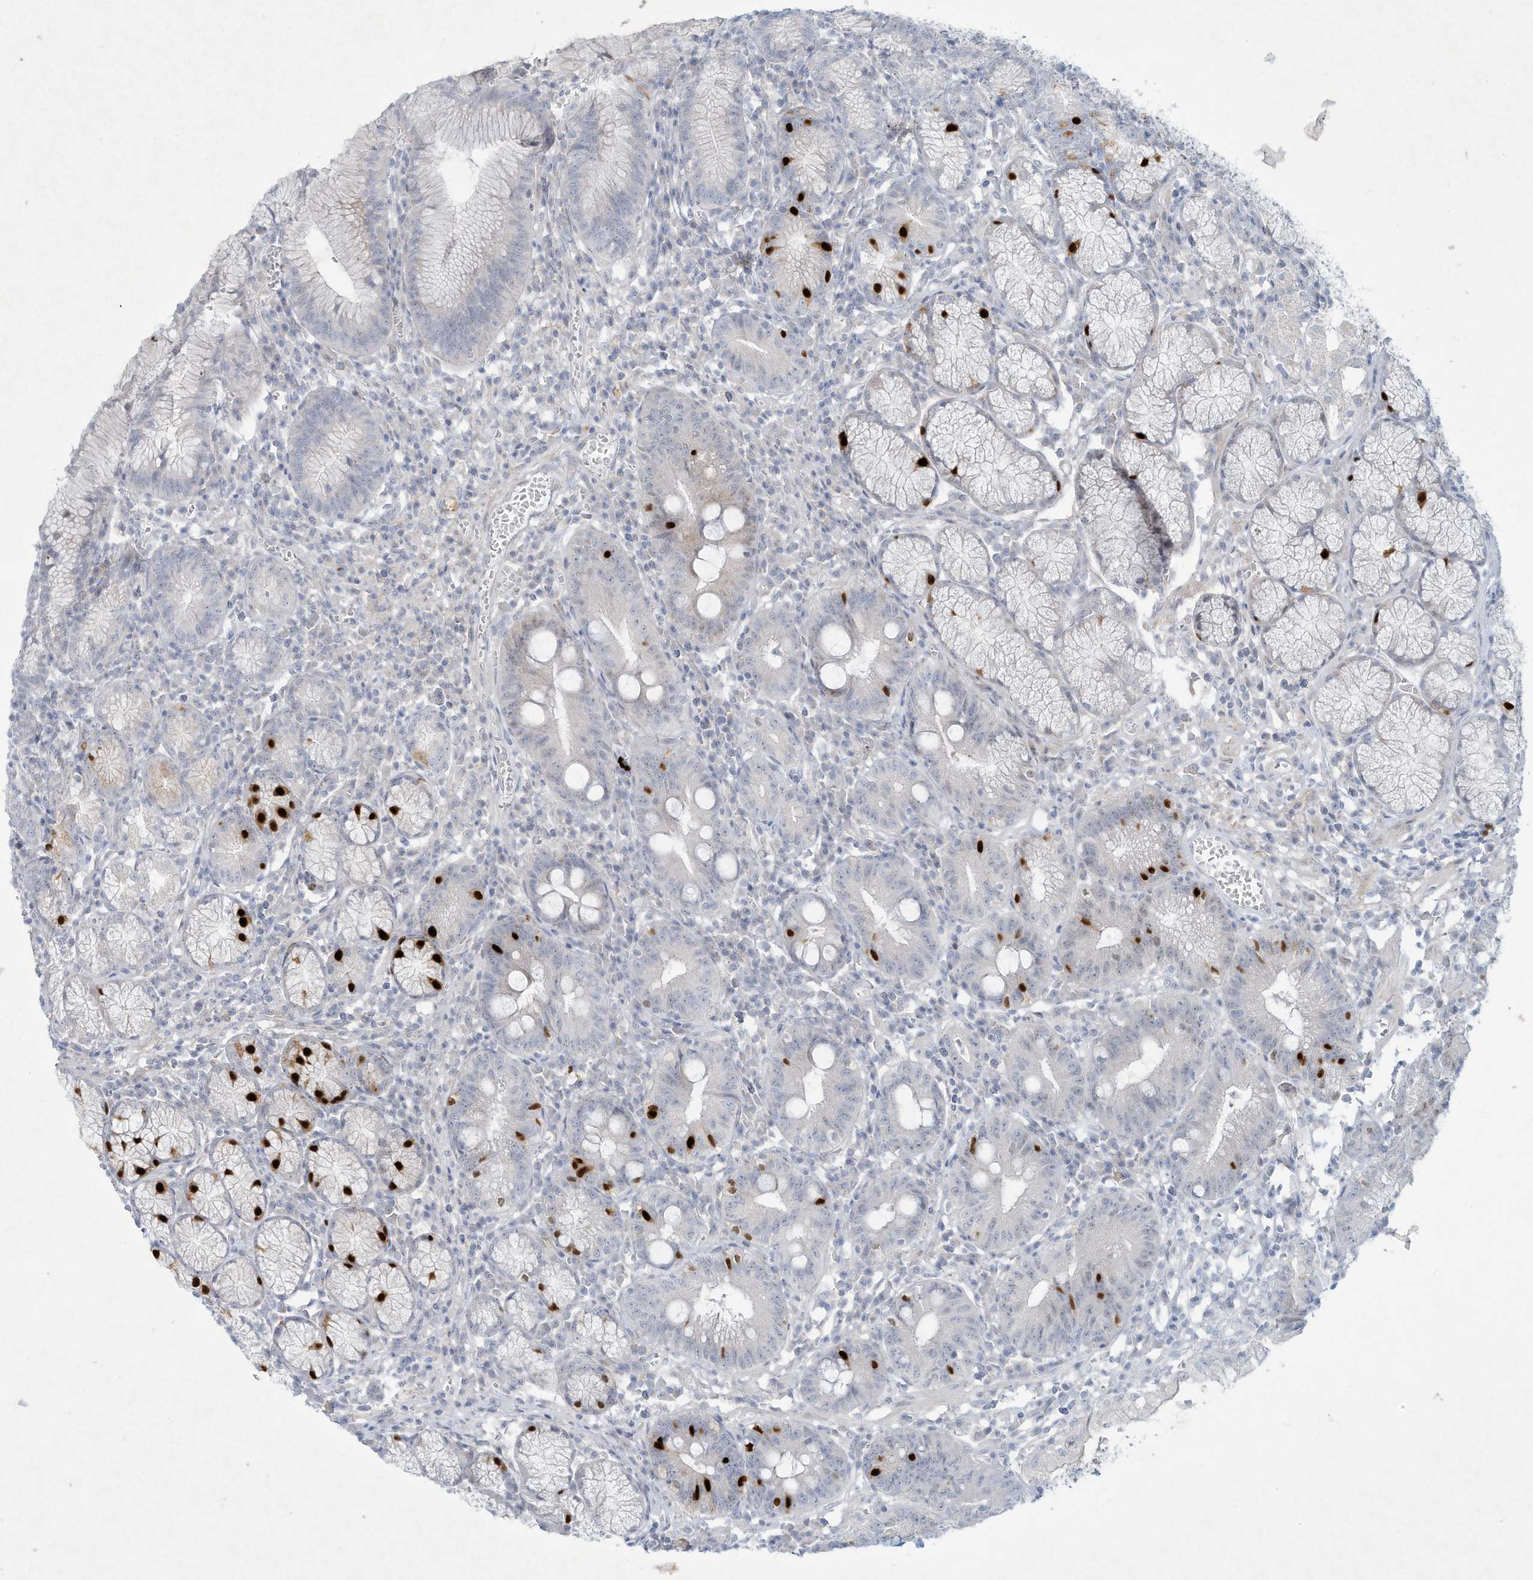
{"staining": {"intensity": "strong", "quantity": "<25%", "location": "cytoplasmic/membranous,nuclear"}, "tissue": "stomach", "cell_type": "Glandular cells", "image_type": "normal", "snomed": [{"axis": "morphology", "description": "Normal tissue, NOS"}, {"axis": "topography", "description": "Stomach"}], "caption": "The photomicrograph reveals immunohistochemical staining of normal stomach. There is strong cytoplasmic/membranous,nuclear expression is seen in approximately <25% of glandular cells.", "gene": "PAX6", "patient": {"sex": "male", "age": 55}}